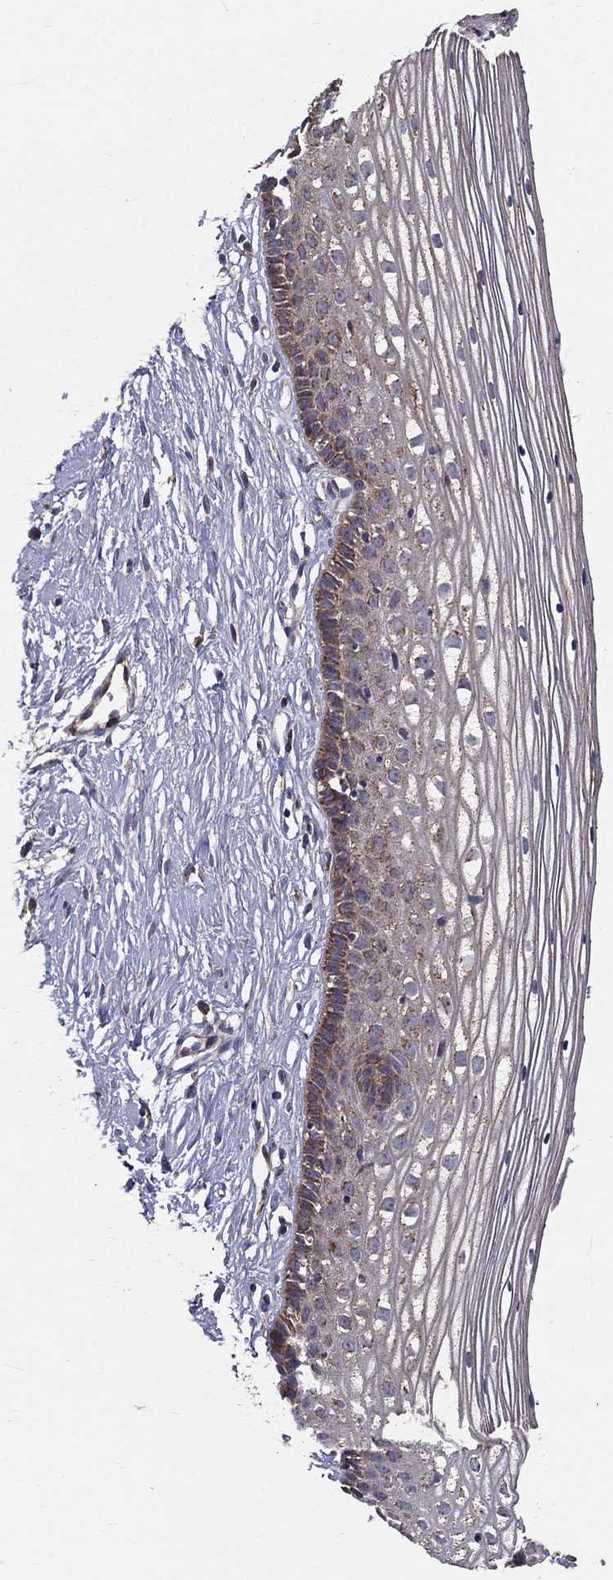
{"staining": {"intensity": "negative", "quantity": "none", "location": "none"}, "tissue": "cervix", "cell_type": "Glandular cells", "image_type": "normal", "snomed": [{"axis": "morphology", "description": "Normal tissue, NOS"}, {"axis": "topography", "description": "Cervix"}], "caption": "A photomicrograph of cervix stained for a protein displays no brown staining in glandular cells.", "gene": "ALDH4A1", "patient": {"sex": "female", "age": 40}}